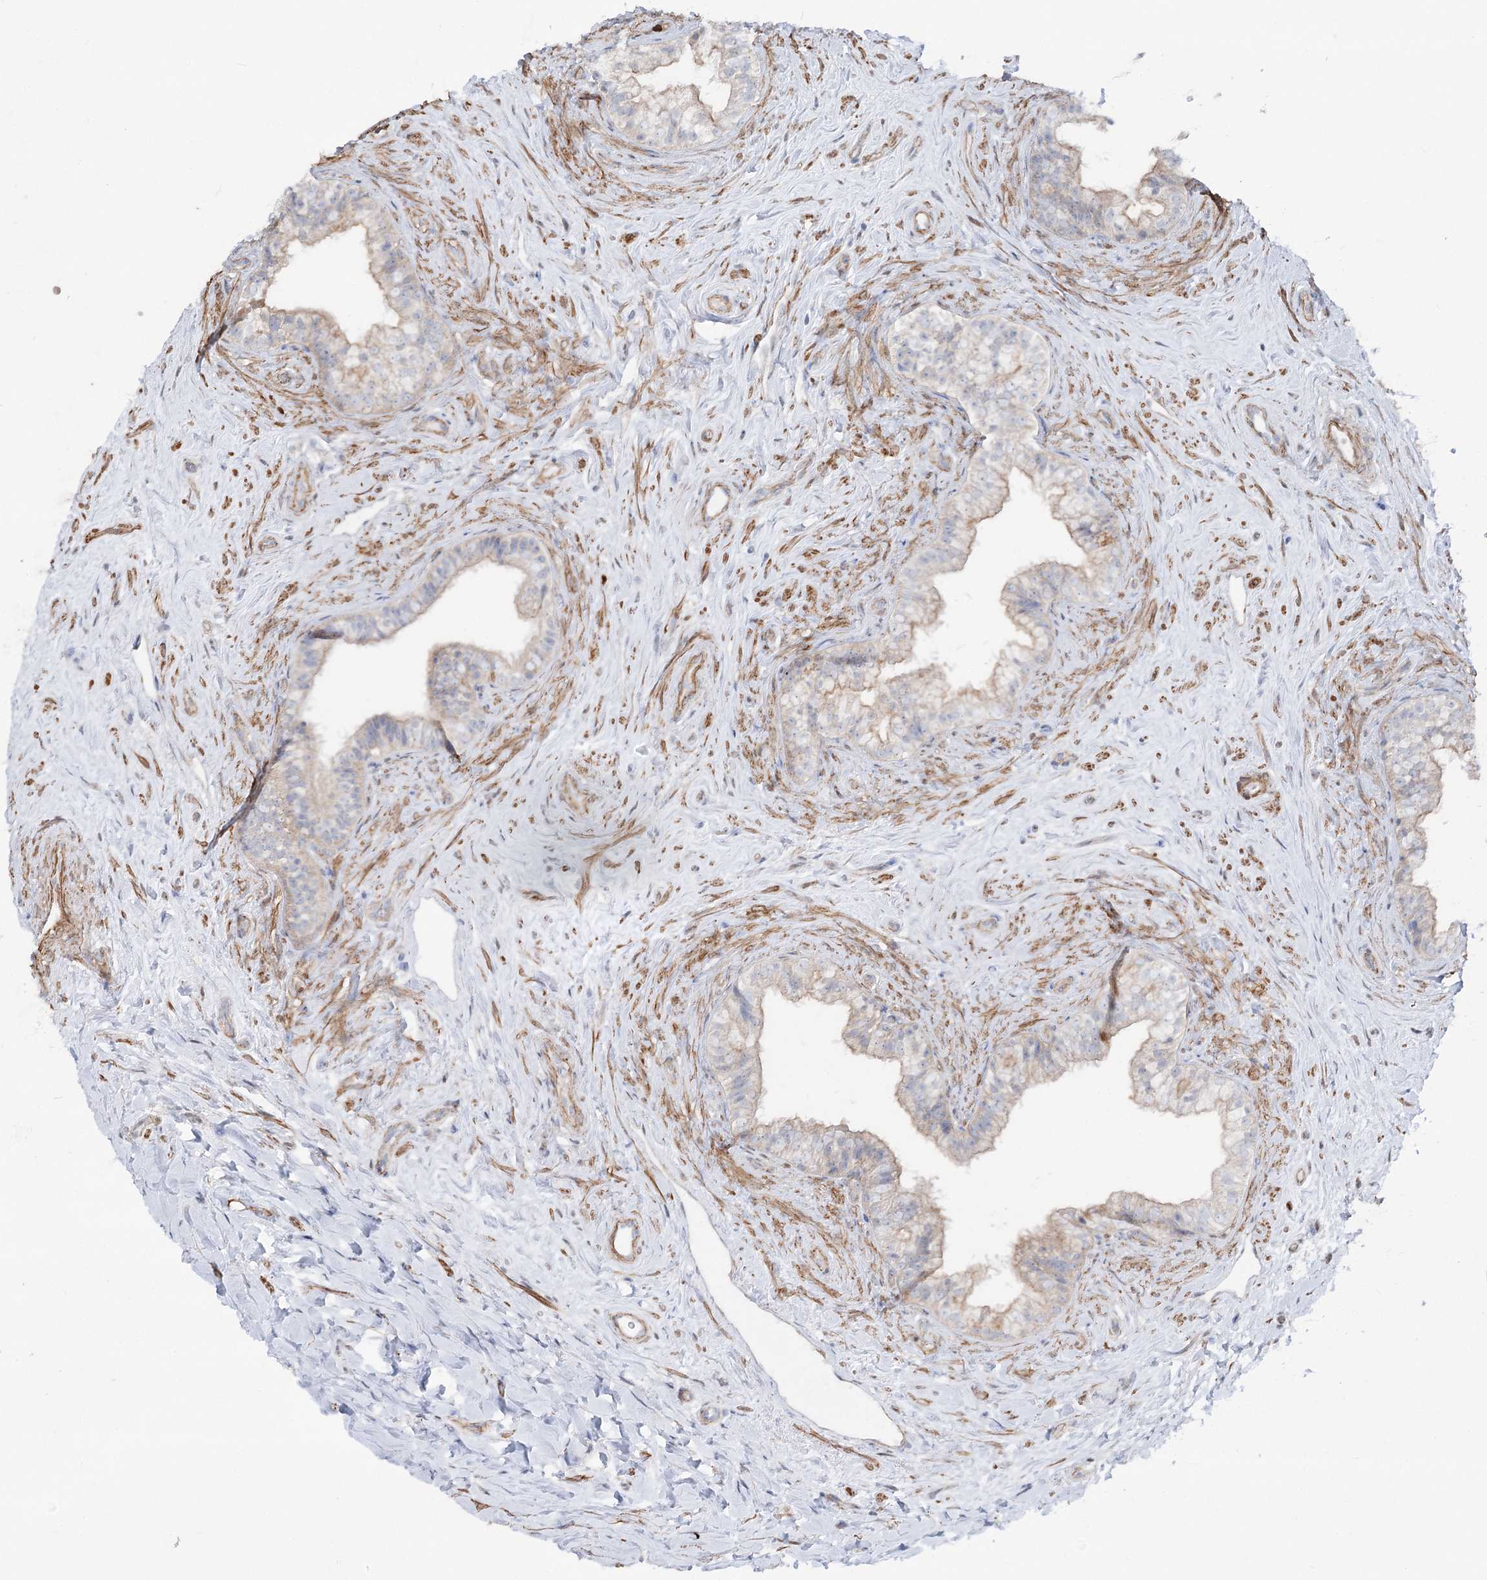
{"staining": {"intensity": "moderate", "quantity": "25%-75%", "location": "cytoplasmic/membranous"}, "tissue": "epididymis", "cell_type": "Glandular cells", "image_type": "normal", "snomed": [{"axis": "morphology", "description": "Normal tissue, NOS"}, {"axis": "topography", "description": "Epididymis"}], "caption": "Immunohistochemistry (IHC) of unremarkable human epididymis reveals medium levels of moderate cytoplasmic/membranous staining in about 25%-75% of glandular cells.", "gene": "LARP1B", "patient": {"sex": "male", "age": 84}}